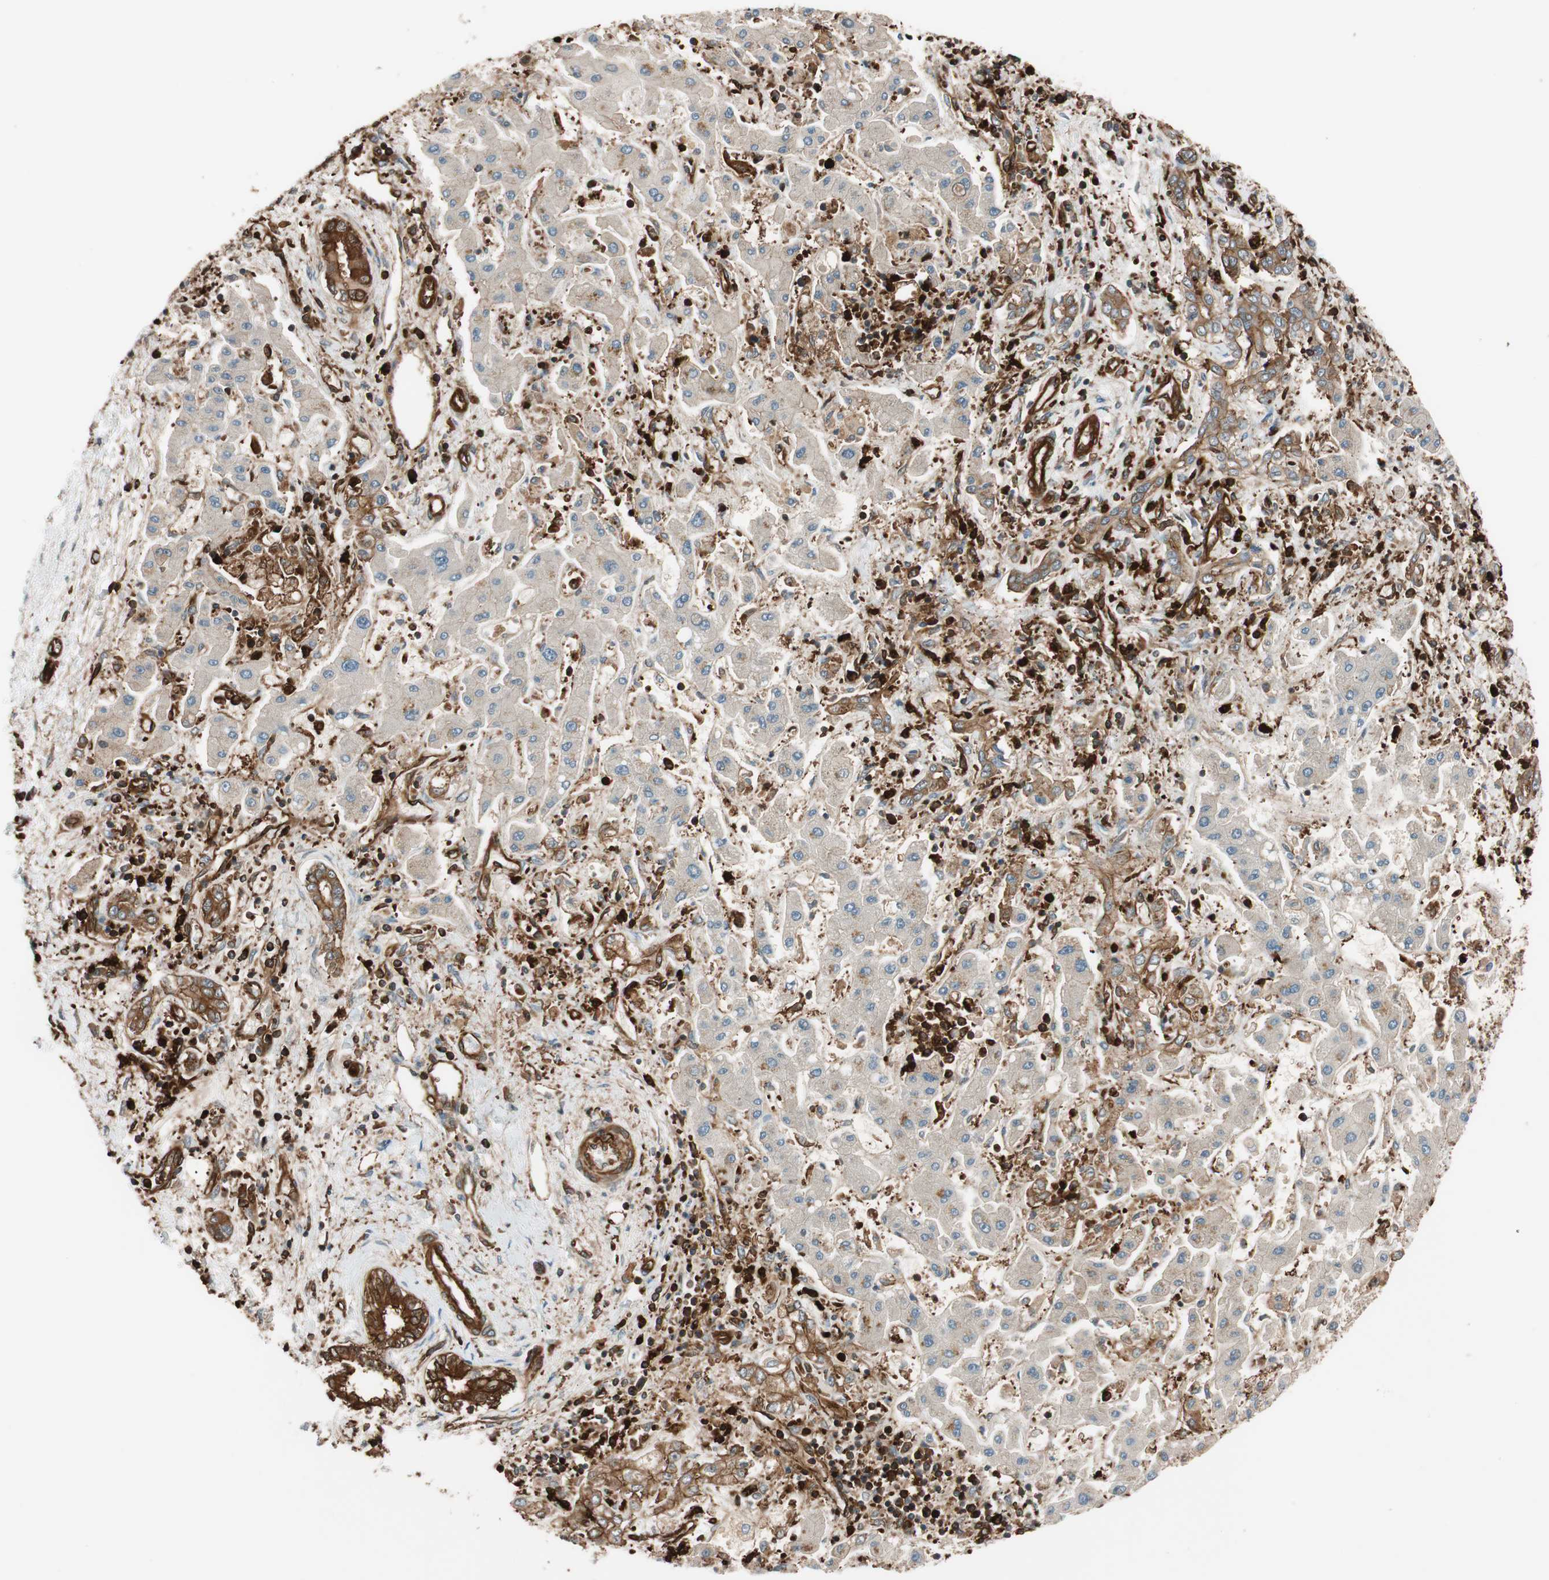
{"staining": {"intensity": "strong", "quantity": ">75%", "location": "cytoplasmic/membranous"}, "tissue": "liver cancer", "cell_type": "Tumor cells", "image_type": "cancer", "snomed": [{"axis": "morphology", "description": "Cholangiocarcinoma"}, {"axis": "topography", "description": "Liver"}], "caption": "A photomicrograph showing strong cytoplasmic/membranous expression in approximately >75% of tumor cells in liver cancer (cholangiocarcinoma), as visualized by brown immunohistochemical staining.", "gene": "VASP", "patient": {"sex": "male", "age": 50}}